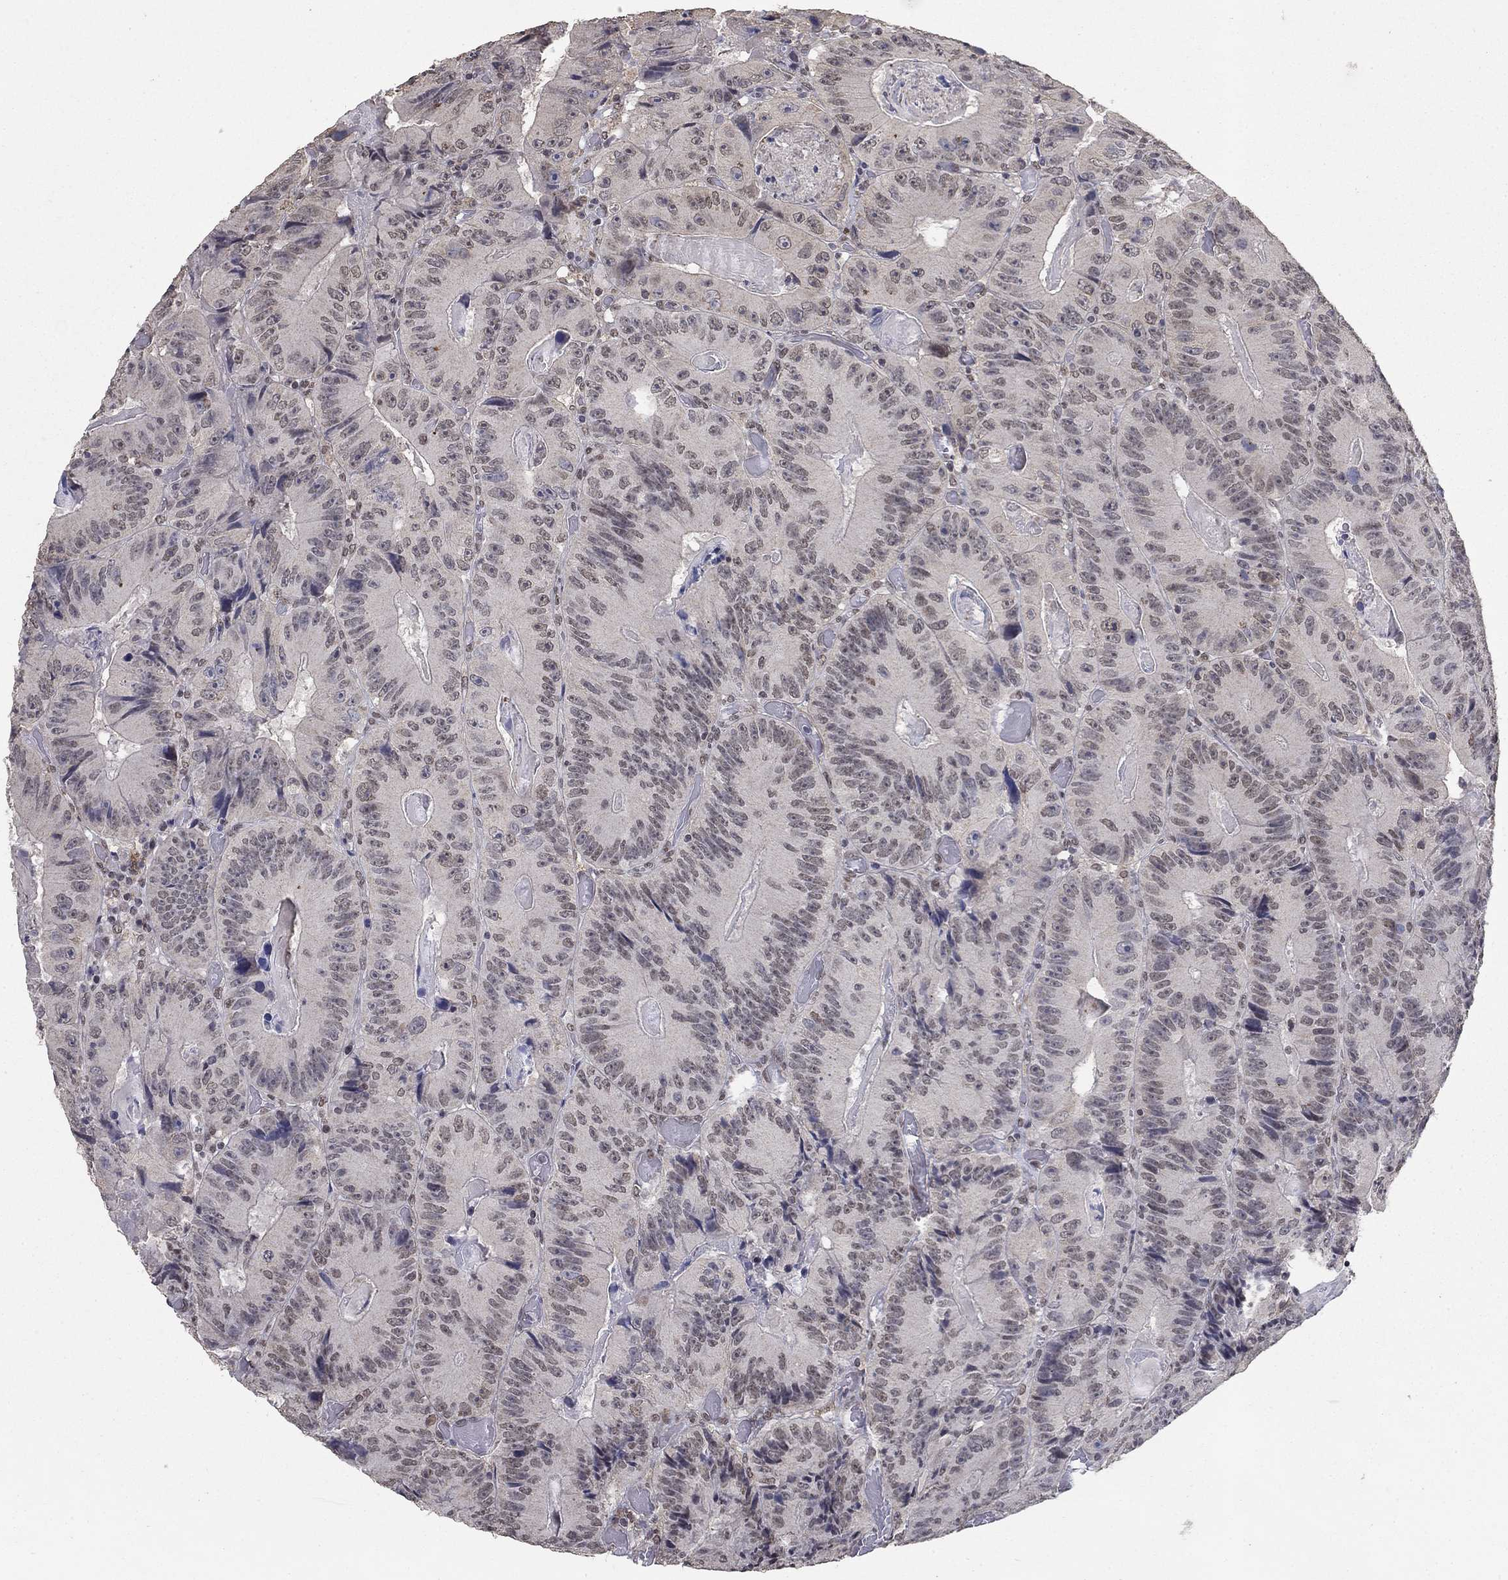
{"staining": {"intensity": "negative", "quantity": "none", "location": "none"}, "tissue": "colorectal cancer", "cell_type": "Tumor cells", "image_type": "cancer", "snomed": [{"axis": "morphology", "description": "Adenocarcinoma, NOS"}, {"axis": "topography", "description": "Colon"}], "caption": "Immunohistochemical staining of human colorectal adenocarcinoma reveals no significant positivity in tumor cells. The staining is performed using DAB brown chromogen with nuclei counter-stained in using hematoxylin.", "gene": "GRIA3", "patient": {"sex": "female", "age": 86}}